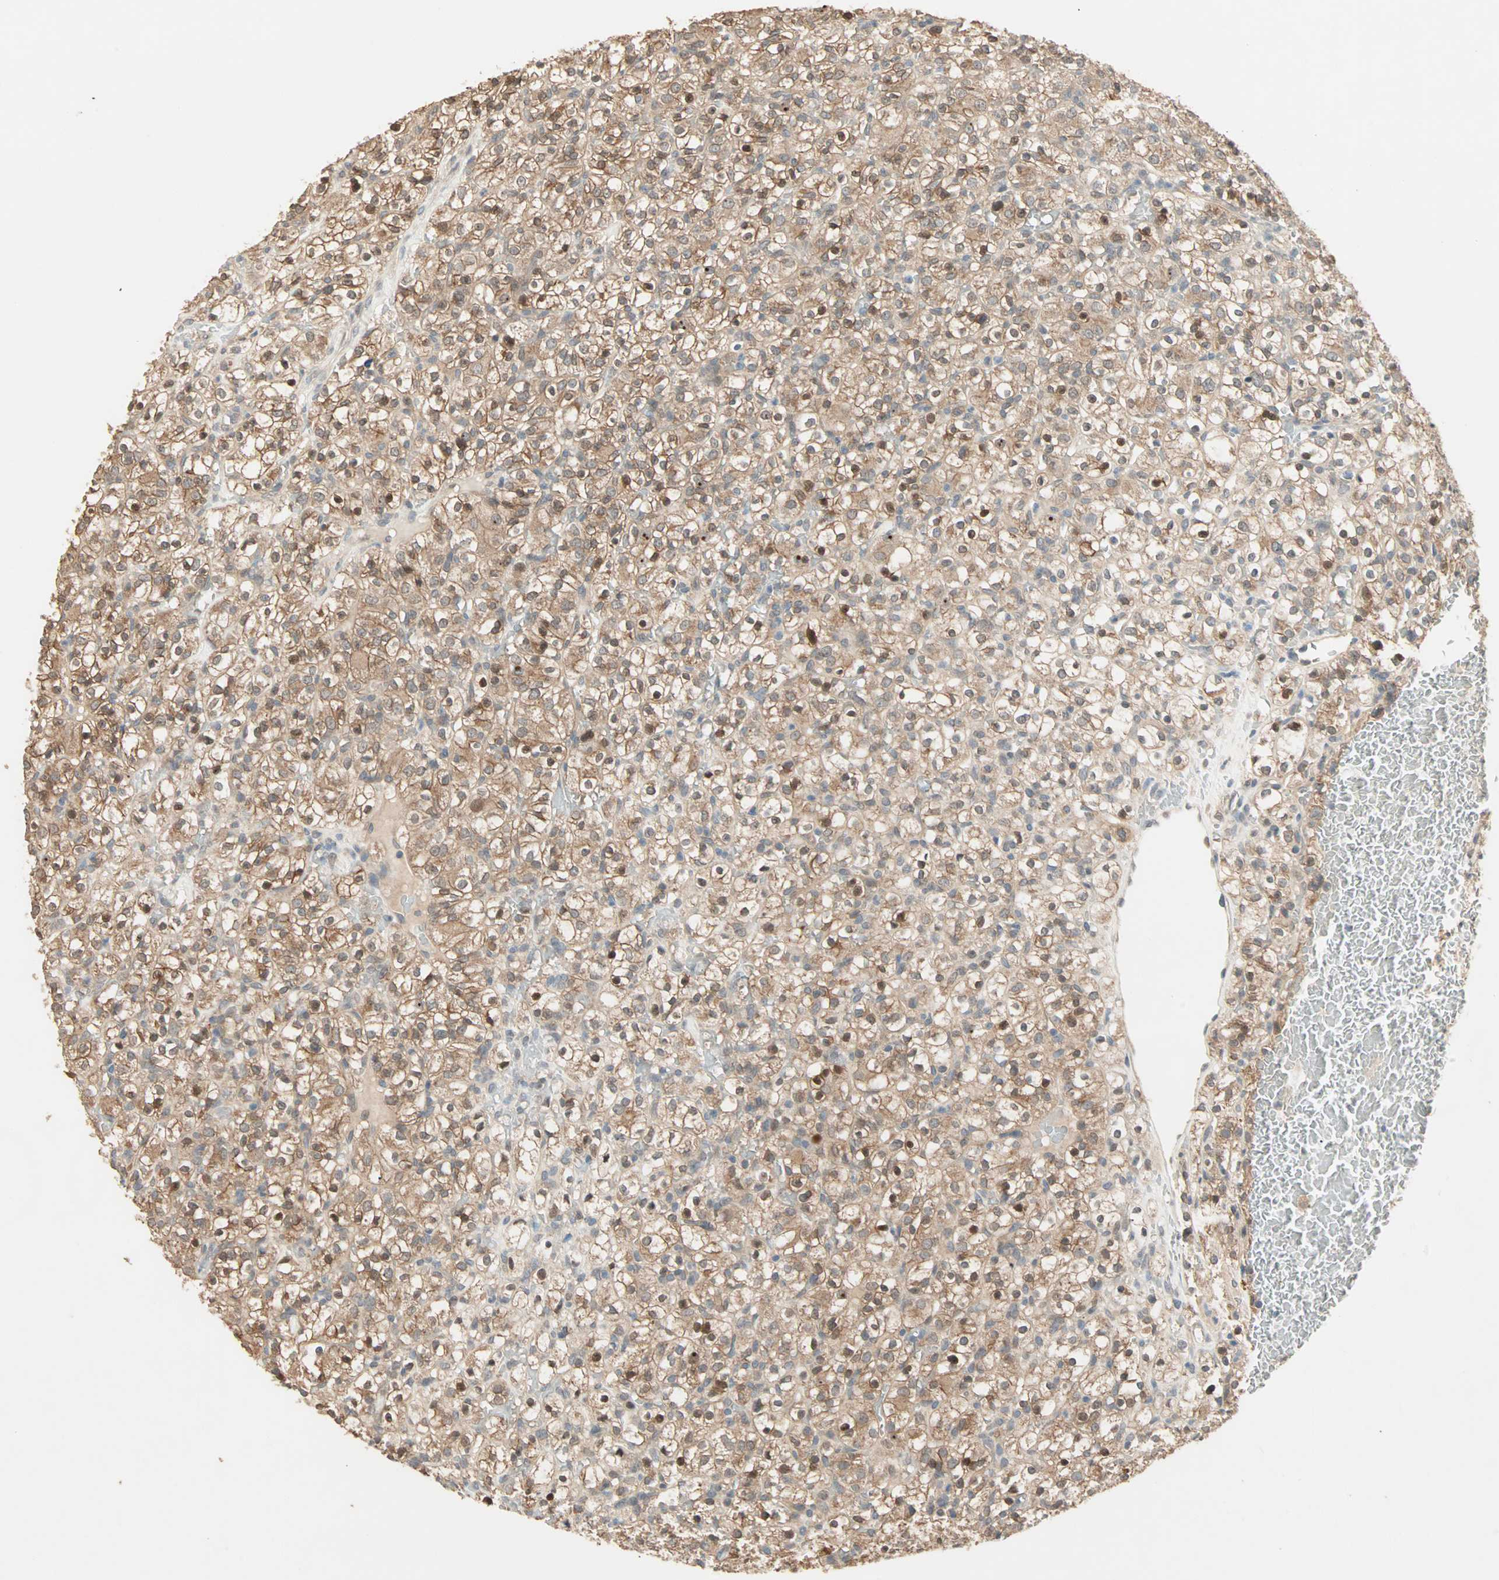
{"staining": {"intensity": "moderate", "quantity": ">75%", "location": "cytoplasmic/membranous,nuclear"}, "tissue": "renal cancer", "cell_type": "Tumor cells", "image_type": "cancer", "snomed": [{"axis": "morphology", "description": "Normal tissue, NOS"}, {"axis": "morphology", "description": "Adenocarcinoma, NOS"}, {"axis": "topography", "description": "Kidney"}], "caption": "Renal adenocarcinoma stained with a protein marker demonstrates moderate staining in tumor cells.", "gene": "TTF2", "patient": {"sex": "female", "age": 72}}